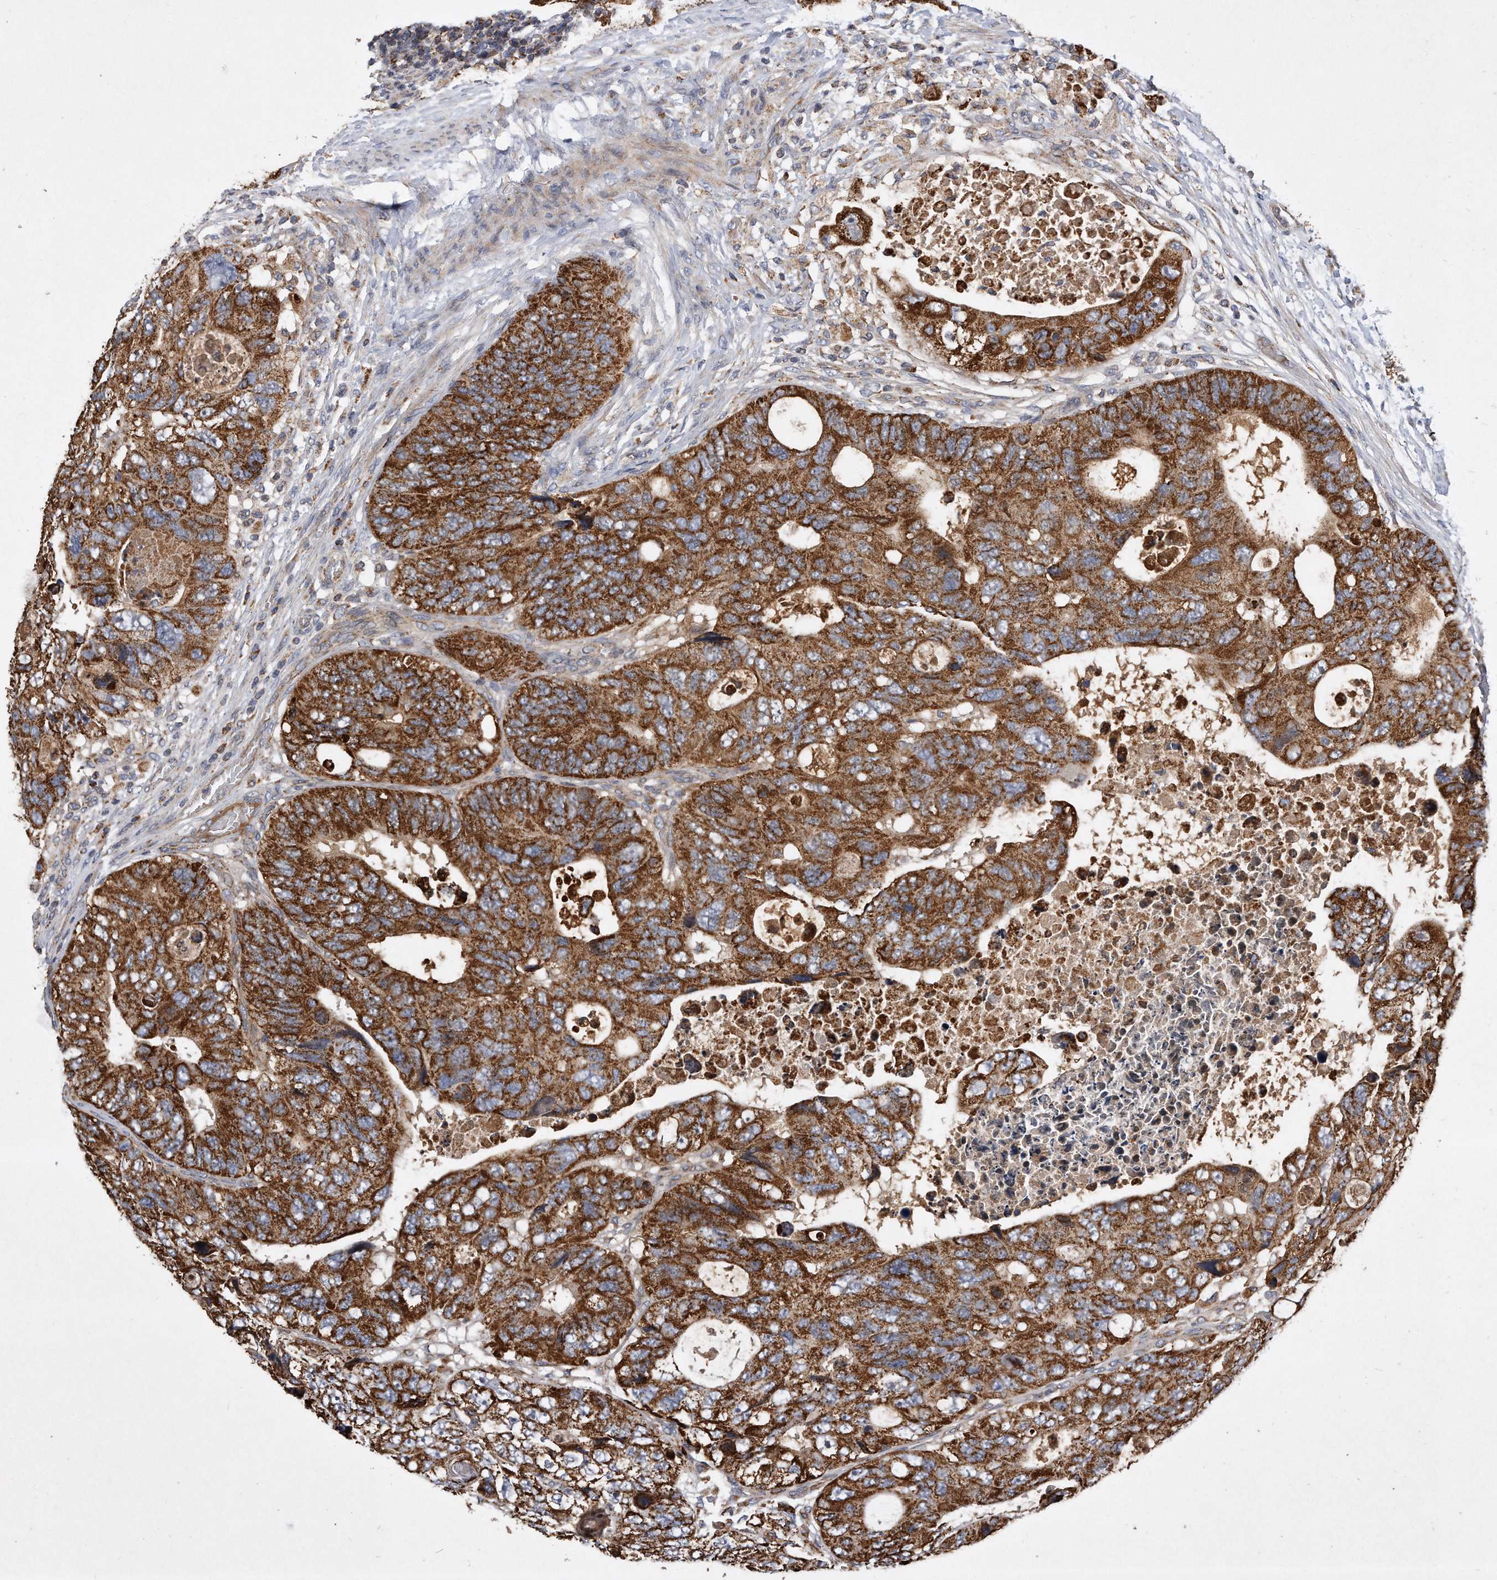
{"staining": {"intensity": "strong", "quantity": ">75%", "location": "cytoplasmic/membranous"}, "tissue": "colorectal cancer", "cell_type": "Tumor cells", "image_type": "cancer", "snomed": [{"axis": "morphology", "description": "Adenocarcinoma, NOS"}, {"axis": "topography", "description": "Rectum"}], "caption": "Colorectal cancer was stained to show a protein in brown. There is high levels of strong cytoplasmic/membranous staining in about >75% of tumor cells. (Stains: DAB in brown, nuclei in blue, Microscopy: brightfield microscopy at high magnification).", "gene": "PPP5C", "patient": {"sex": "male", "age": 59}}